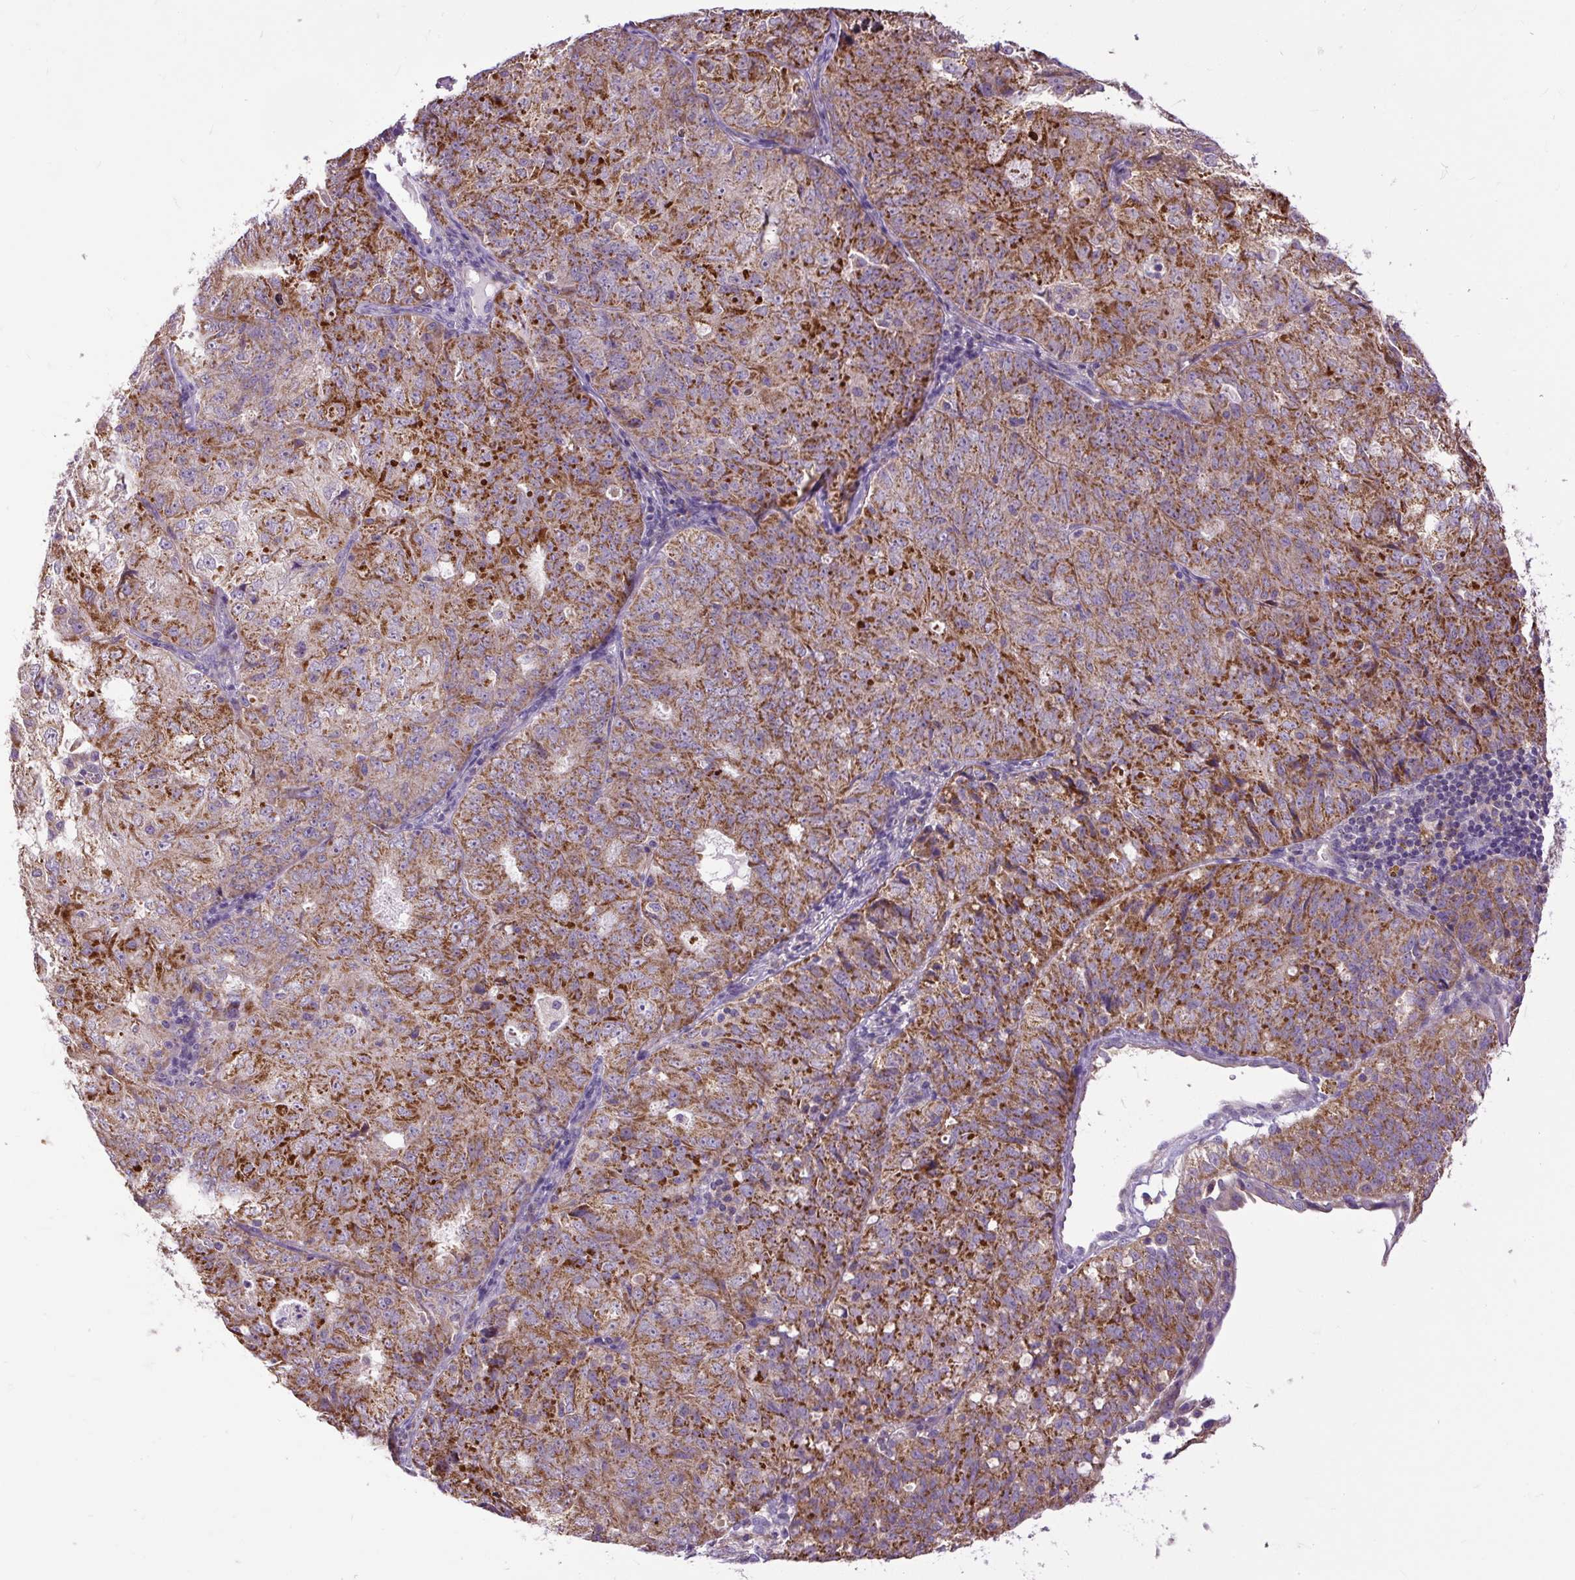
{"staining": {"intensity": "strong", "quantity": "25%-75%", "location": "cytoplasmic/membranous"}, "tissue": "endometrial cancer", "cell_type": "Tumor cells", "image_type": "cancer", "snomed": [{"axis": "morphology", "description": "Adenocarcinoma, NOS"}, {"axis": "topography", "description": "Endometrium"}], "caption": "A histopathology image showing strong cytoplasmic/membranous positivity in approximately 25%-75% of tumor cells in endometrial adenocarcinoma, as visualized by brown immunohistochemical staining.", "gene": "TM2D3", "patient": {"sex": "female", "age": 61}}